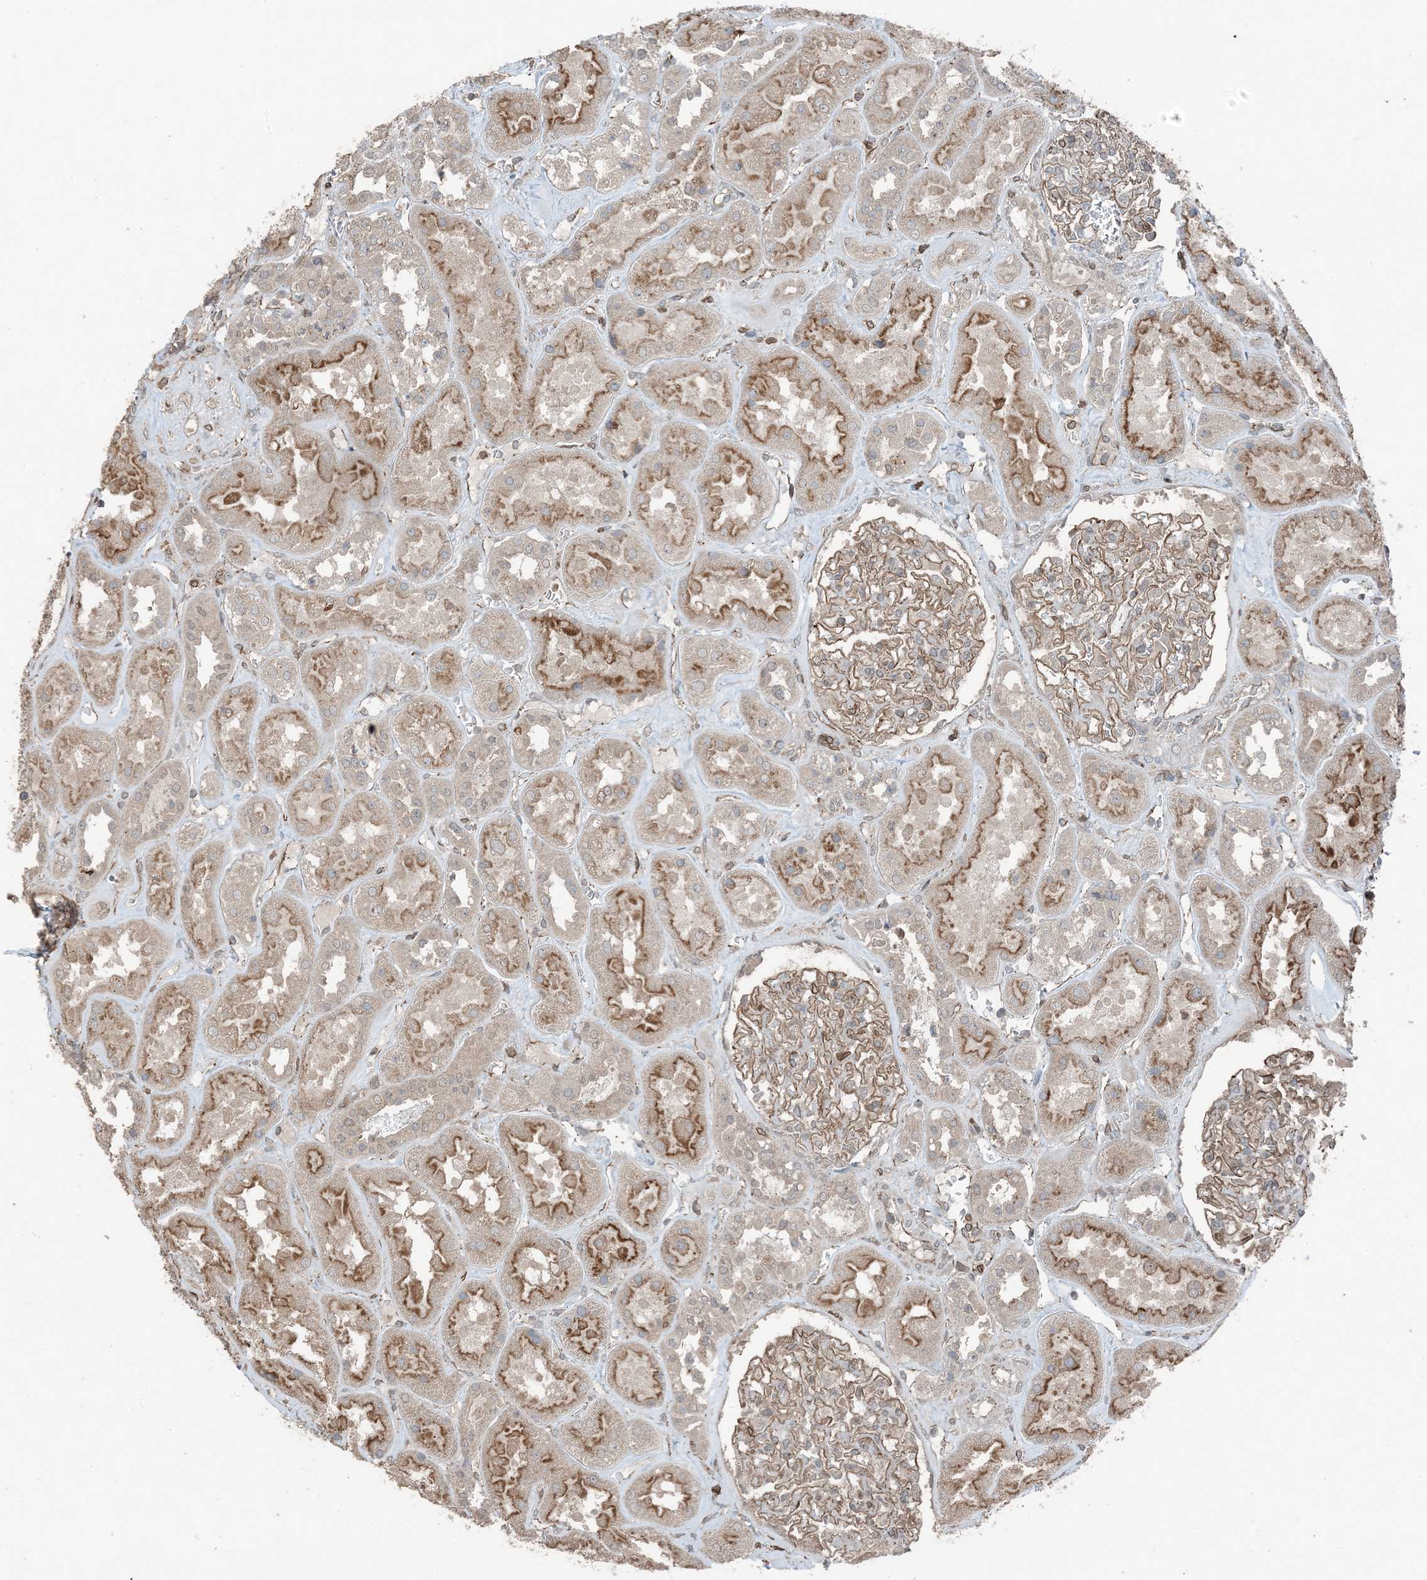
{"staining": {"intensity": "moderate", "quantity": "25%-75%", "location": "cytoplasmic/membranous"}, "tissue": "kidney", "cell_type": "Cells in glomeruli", "image_type": "normal", "snomed": [{"axis": "morphology", "description": "Normal tissue, NOS"}, {"axis": "topography", "description": "Kidney"}], "caption": "The photomicrograph reveals immunohistochemical staining of unremarkable kidney. There is moderate cytoplasmic/membranous staining is present in about 25%-75% of cells in glomeruli.", "gene": "ZFAND2B", "patient": {"sex": "male", "age": 70}}